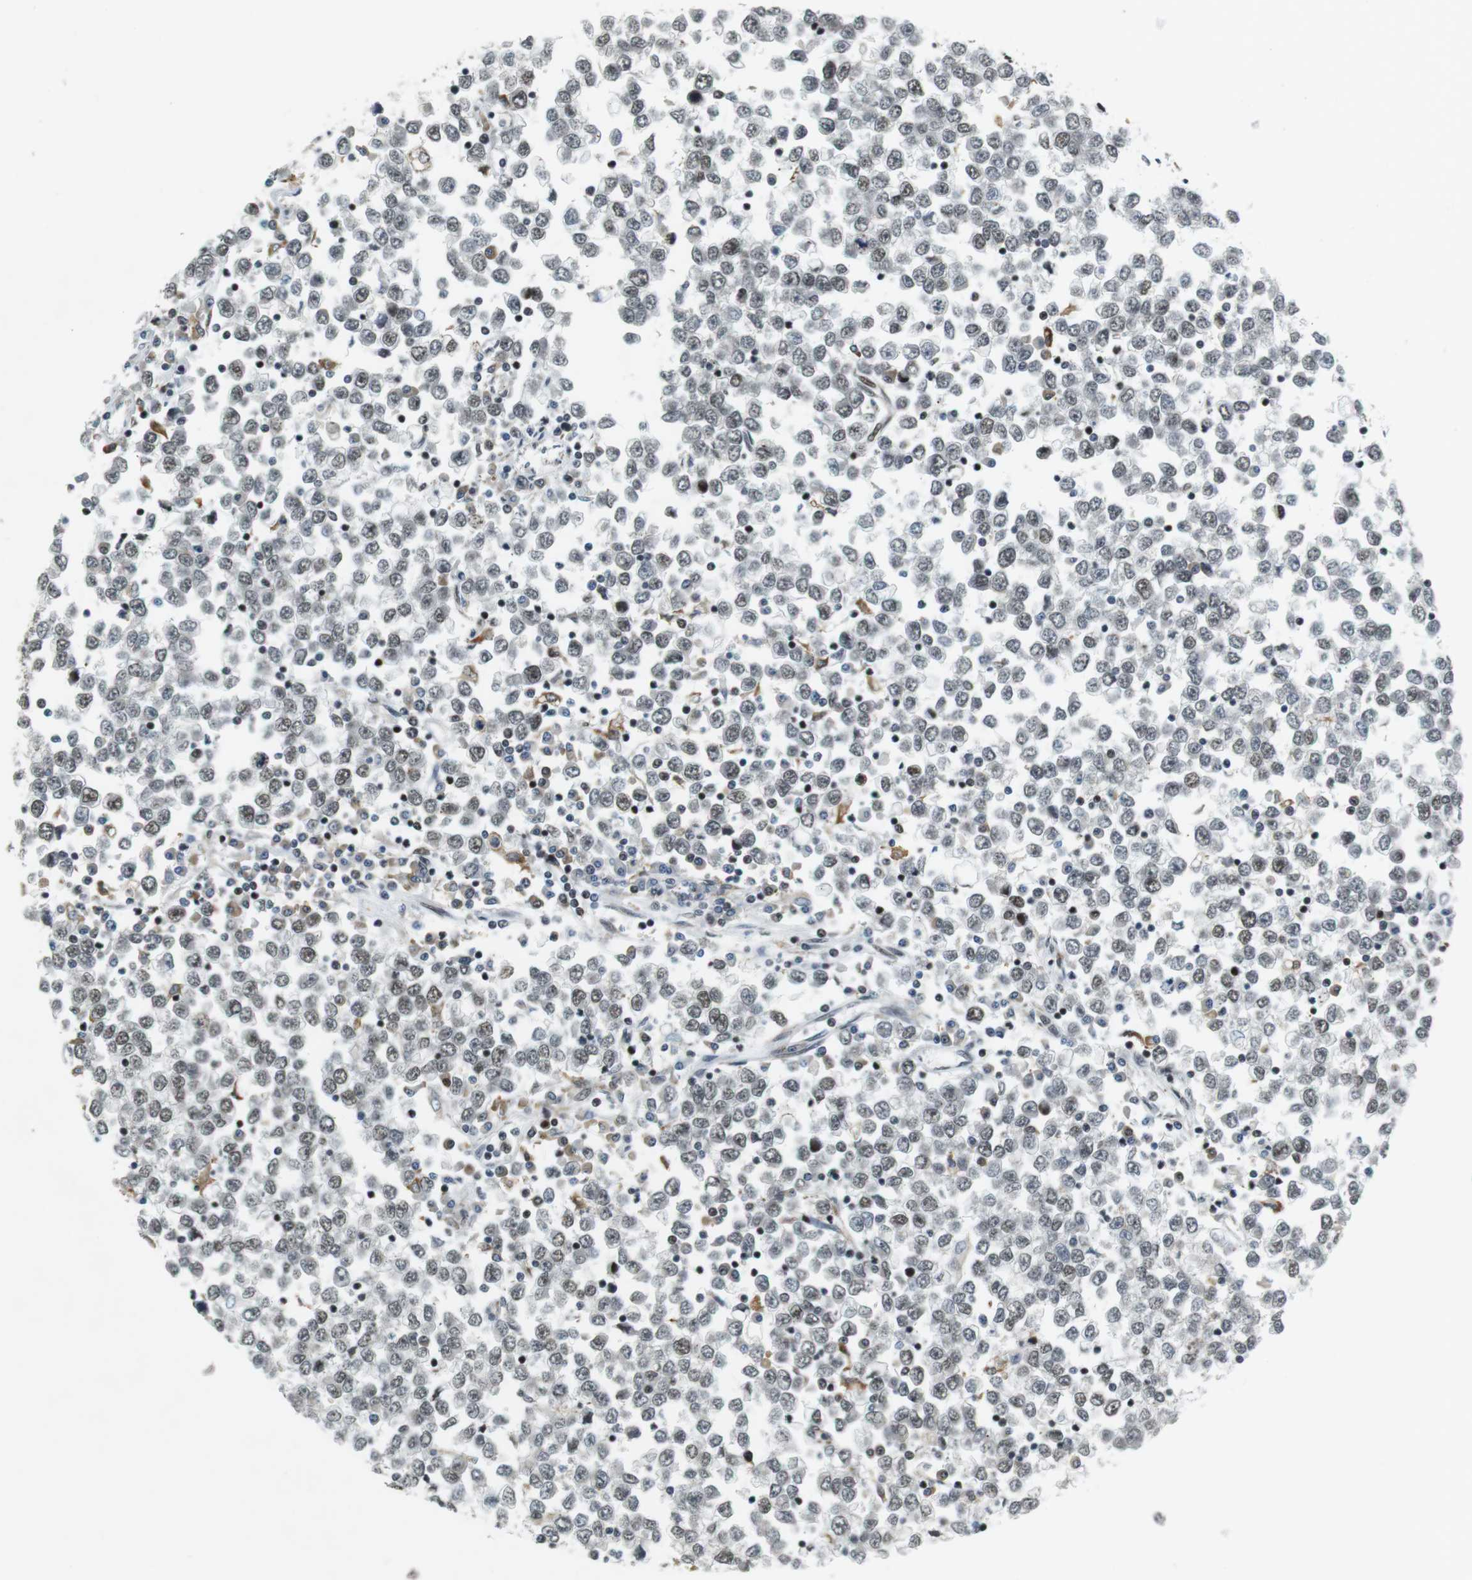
{"staining": {"intensity": "weak", "quantity": "25%-75%", "location": "nuclear"}, "tissue": "testis cancer", "cell_type": "Tumor cells", "image_type": "cancer", "snomed": [{"axis": "morphology", "description": "Seminoma, NOS"}, {"axis": "topography", "description": "Testis"}], "caption": "Human testis cancer stained with a protein marker demonstrates weak staining in tumor cells.", "gene": "RNF38", "patient": {"sex": "male", "age": 65}}